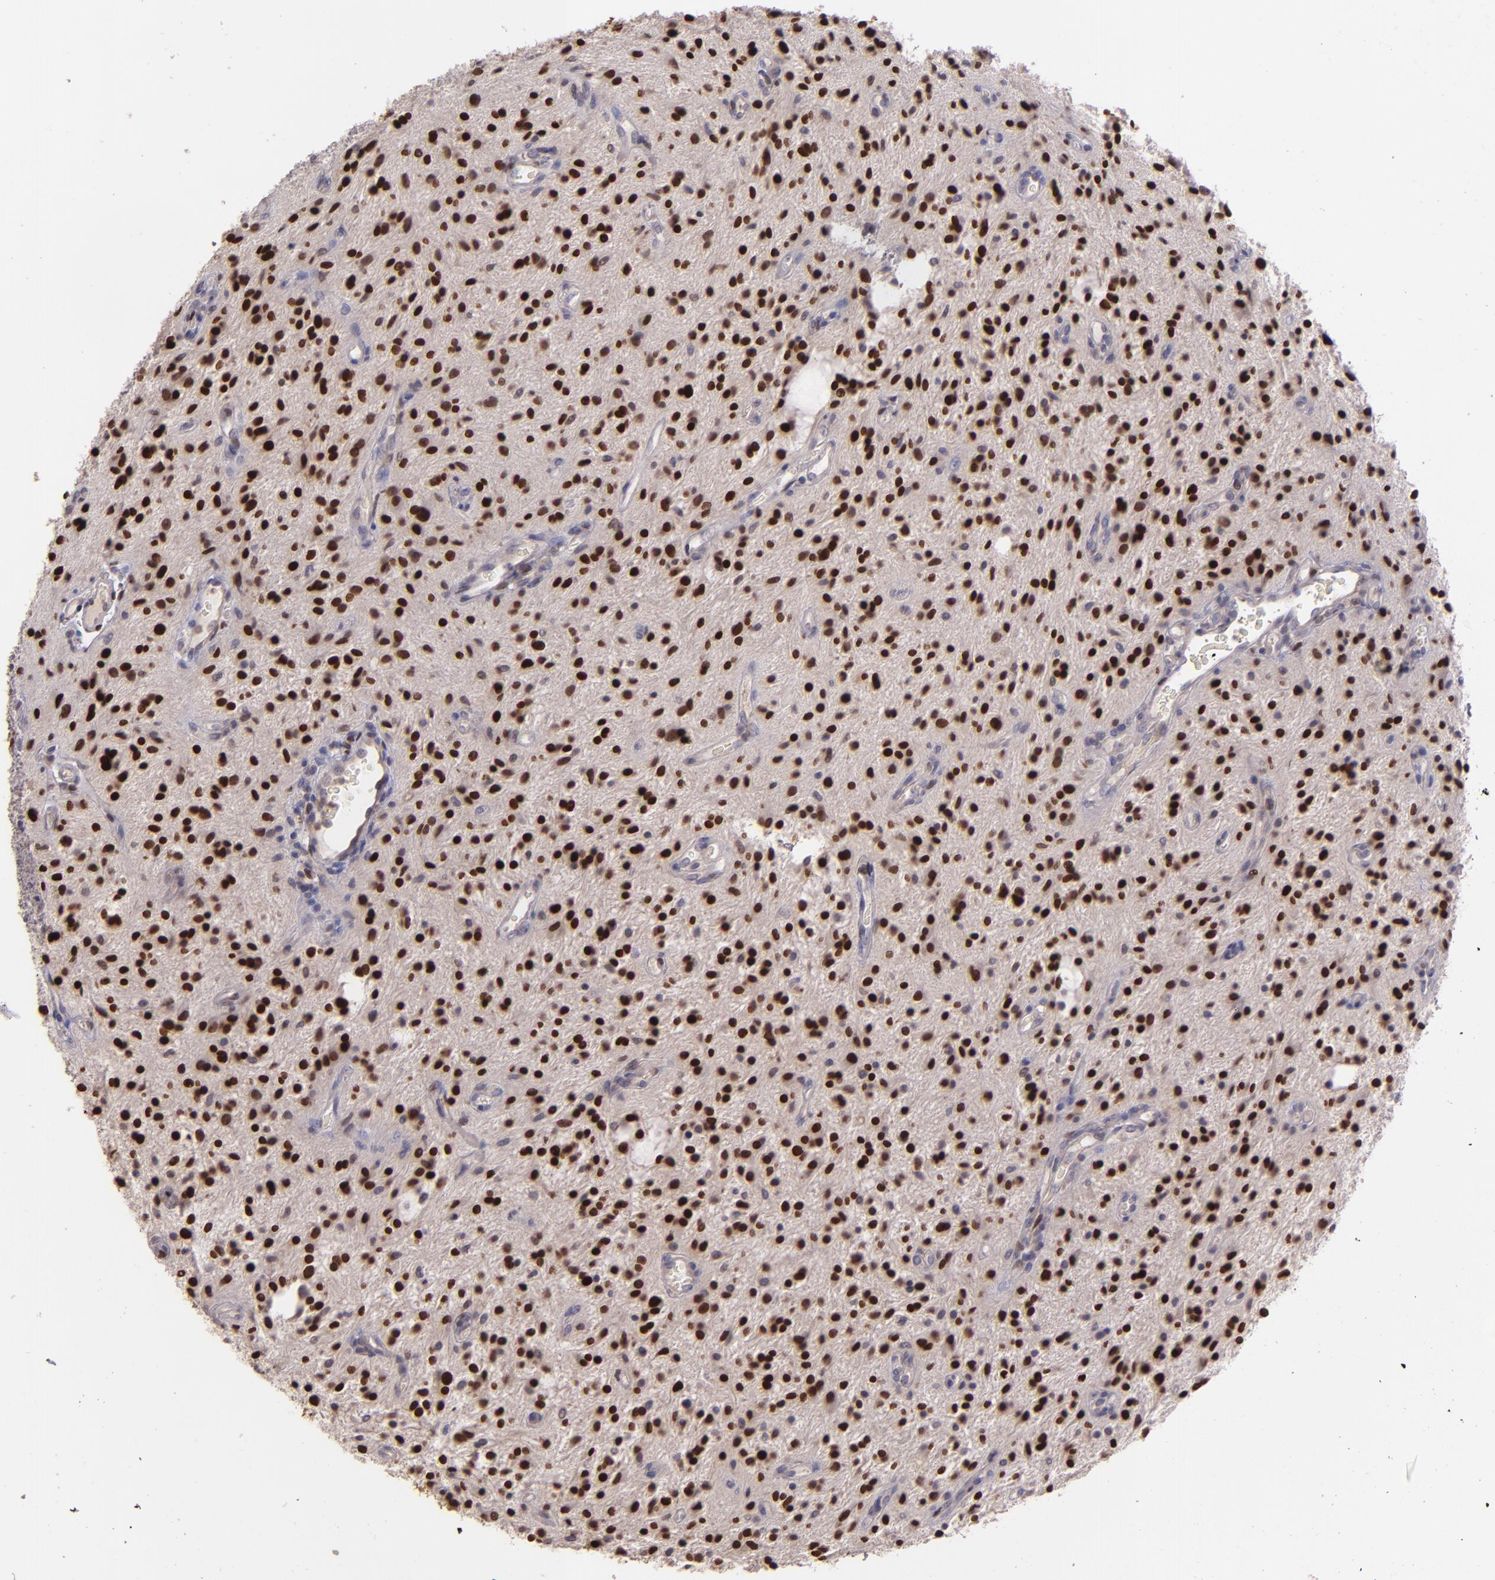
{"staining": {"intensity": "strong", "quantity": ">75%", "location": "nuclear"}, "tissue": "glioma", "cell_type": "Tumor cells", "image_type": "cancer", "snomed": [{"axis": "morphology", "description": "Glioma, malignant, NOS"}, {"axis": "topography", "description": "Cerebellum"}], "caption": "Malignant glioma stained with a protein marker demonstrates strong staining in tumor cells.", "gene": "NUP62CL", "patient": {"sex": "female", "age": 10}}